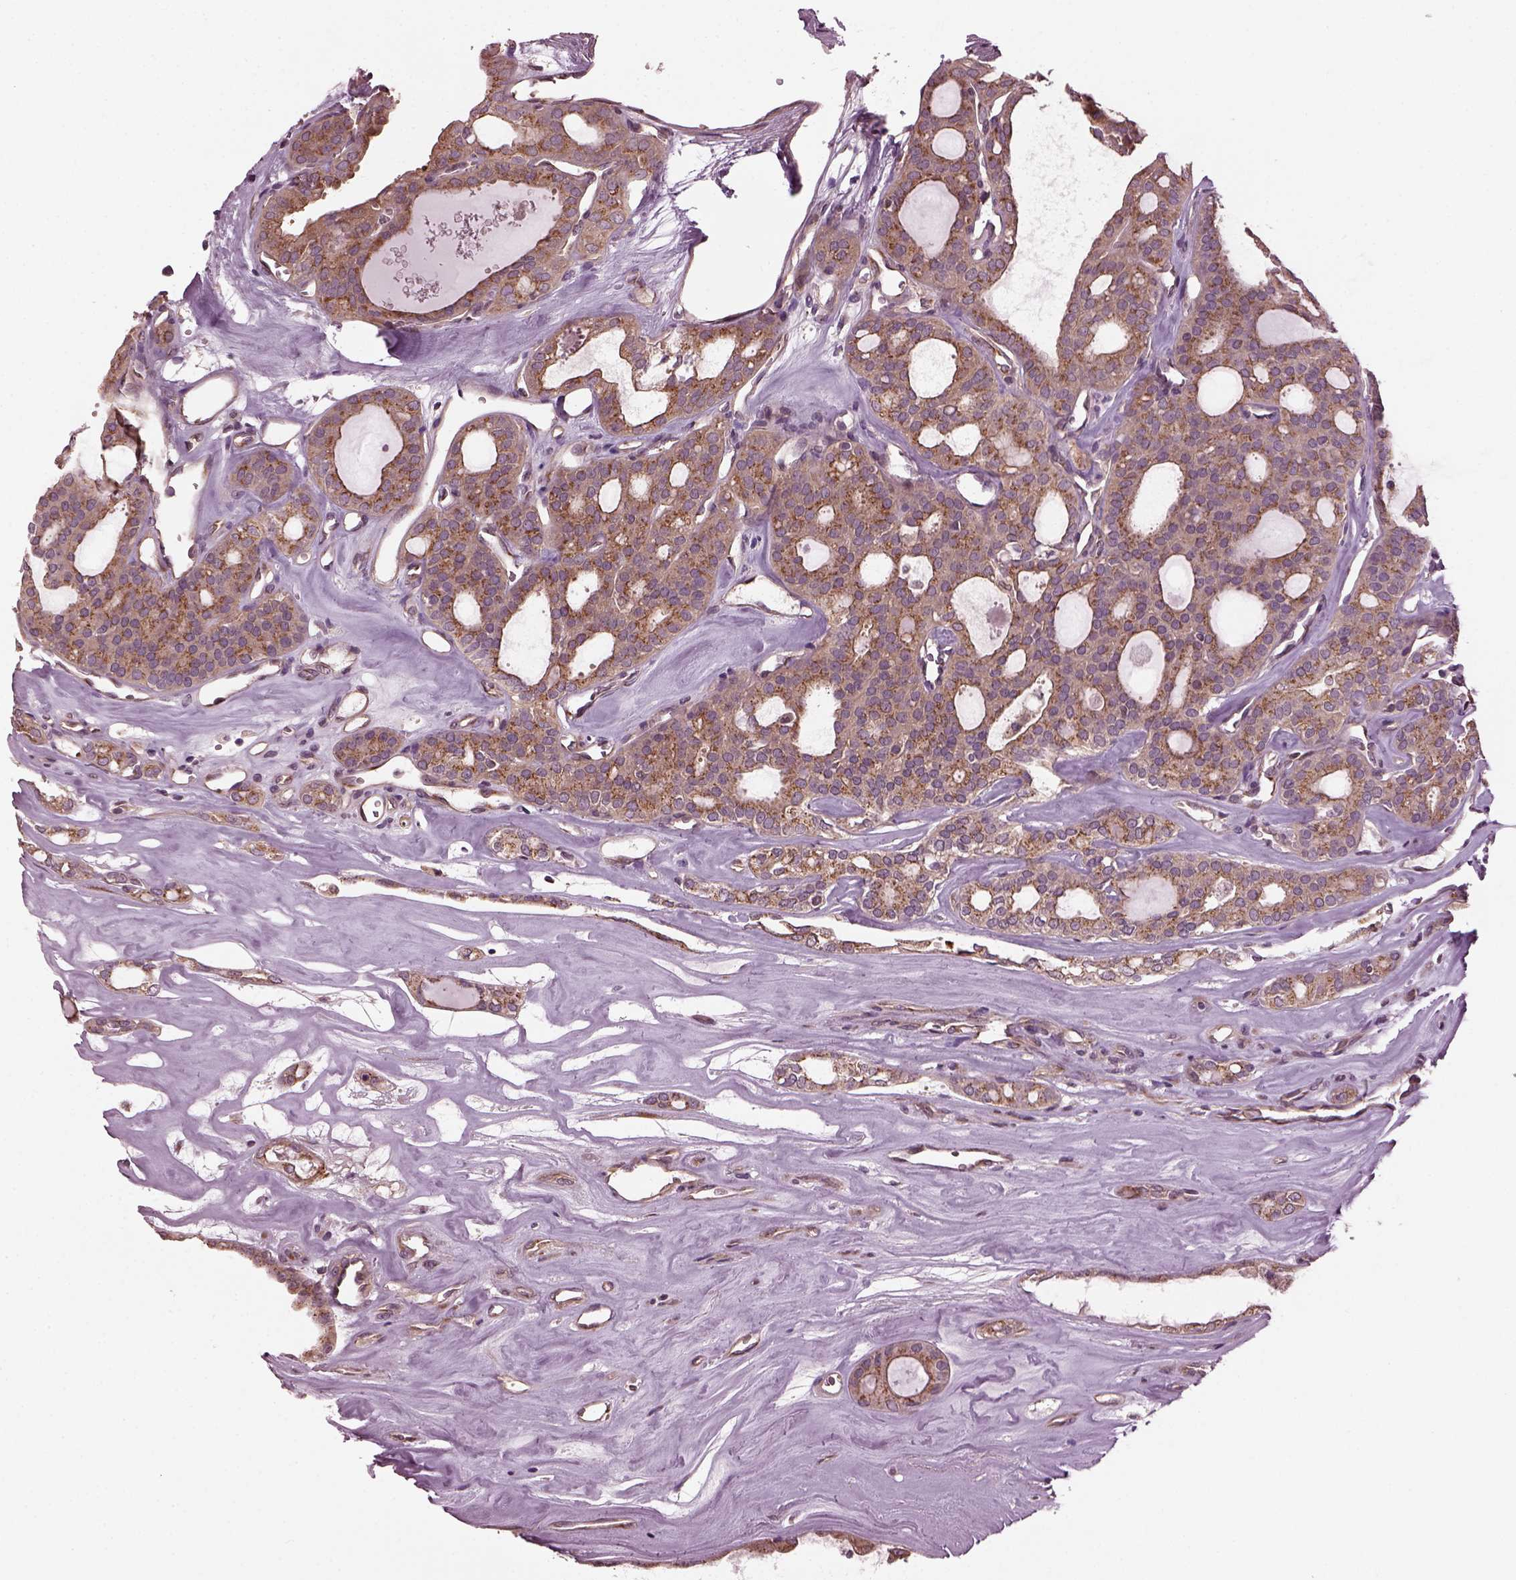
{"staining": {"intensity": "moderate", "quantity": "<25%", "location": "cytoplasmic/membranous"}, "tissue": "thyroid cancer", "cell_type": "Tumor cells", "image_type": "cancer", "snomed": [{"axis": "morphology", "description": "Follicular adenoma carcinoma, NOS"}, {"axis": "topography", "description": "Thyroid gland"}], "caption": "High-magnification brightfield microscopy of thyroid cancer stained with DAB (3,3'-diaminobenzidine) (brown) and counterstained with hematoxylin (blue). tumor cells exhibit moderate cytoplasmic/membranous staining is appreciated in approximately<25% of cells.", "gene": "RUFY3", "patient": {"sex": "male", "age": 75}}